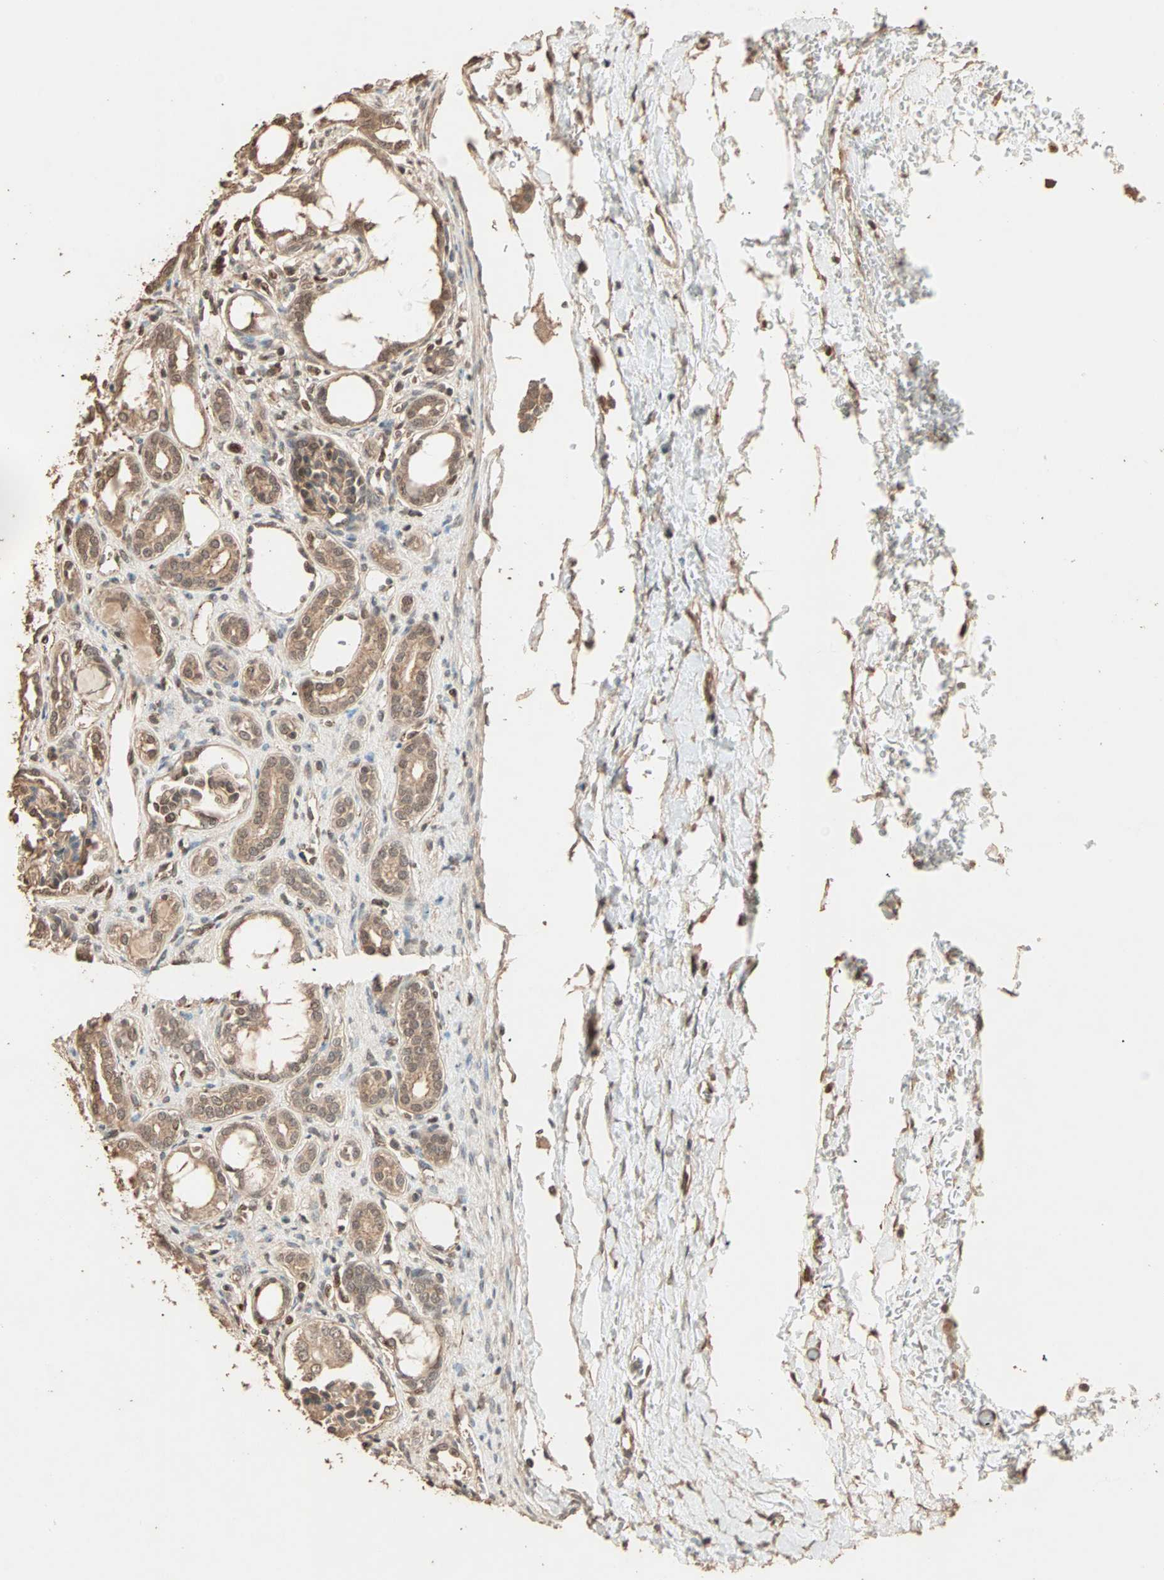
{"staining": {"intensity": "moderate", "quantity": ">75%", "location": "cytoplasmic/membranous,nuclear"}, "tissue": "kidney", "cell_type": "Cells in glomeruli", "image_type": "normal", "snomed": [{"axis": "morphology", "description": "Normal tissue, NOS"}, {"axis": "topography", "description": "Kidney"}], "caption": "DAB immunohistochemical staining of normal human kidney reveals moderate cytoplasmic/membranous,nuclear protein staining in approximately >75% of cells in glomeruli.", "gene": "ZBTB33", "patient": {"sex": "male", "age": 7}}